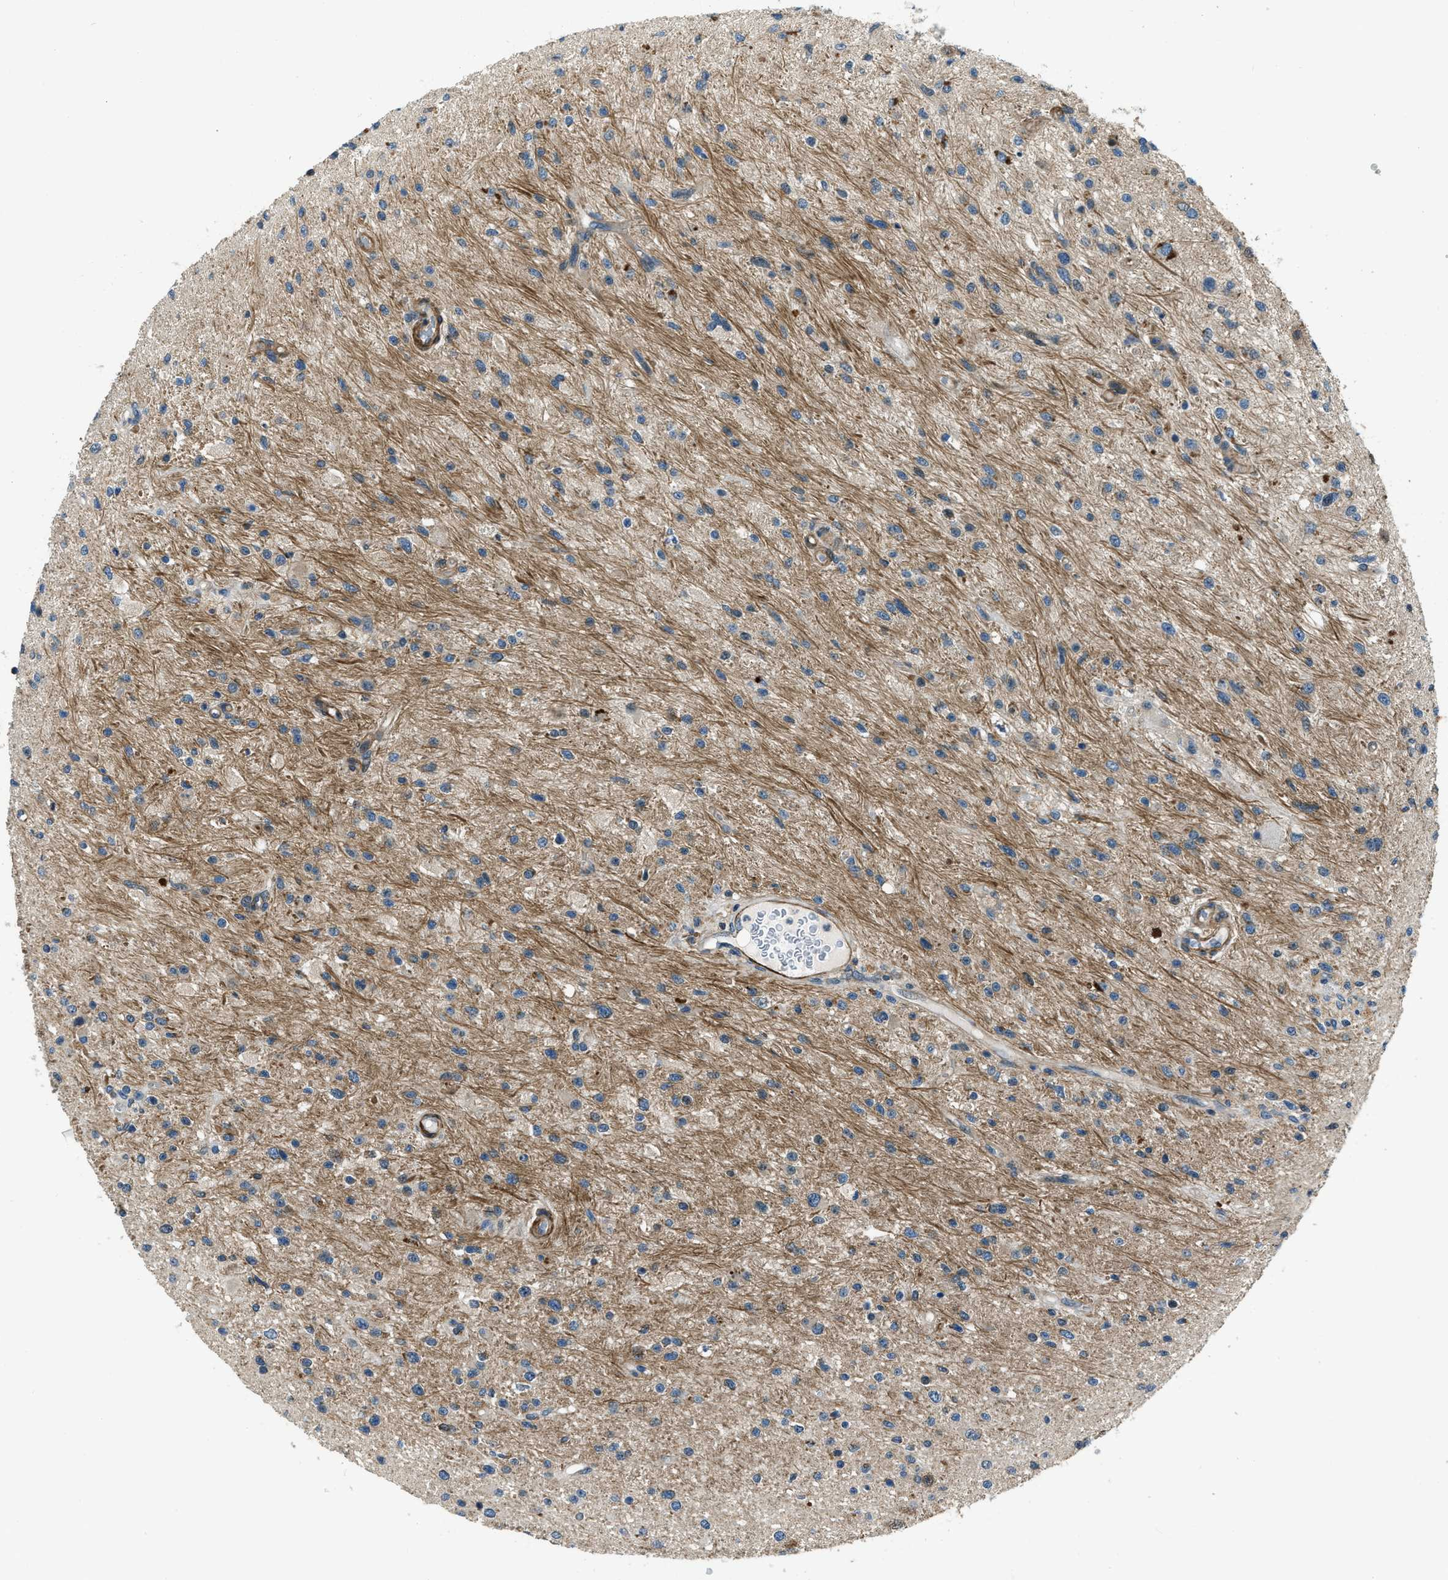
{"staining": {"intensity": "weak", "quantity": ">75%", "location": "cytoplasmic/membranous"}, "tissue": "glioma", "cell_type": "Tumor cells", "image_type": "cancer", "snomed": [{"axis": "morphology", "description": "Glioma, malignant, High grade"}, {"axis": "topography", "description": "Brain"}], "caption": "The image exhibits staining of glioma, revealing weak cytoplasmic/membranous protein positivity (brown color) within tumor cells.", "gene": "NUDCD3", "patient": {"sex": "male", "age": 33}}